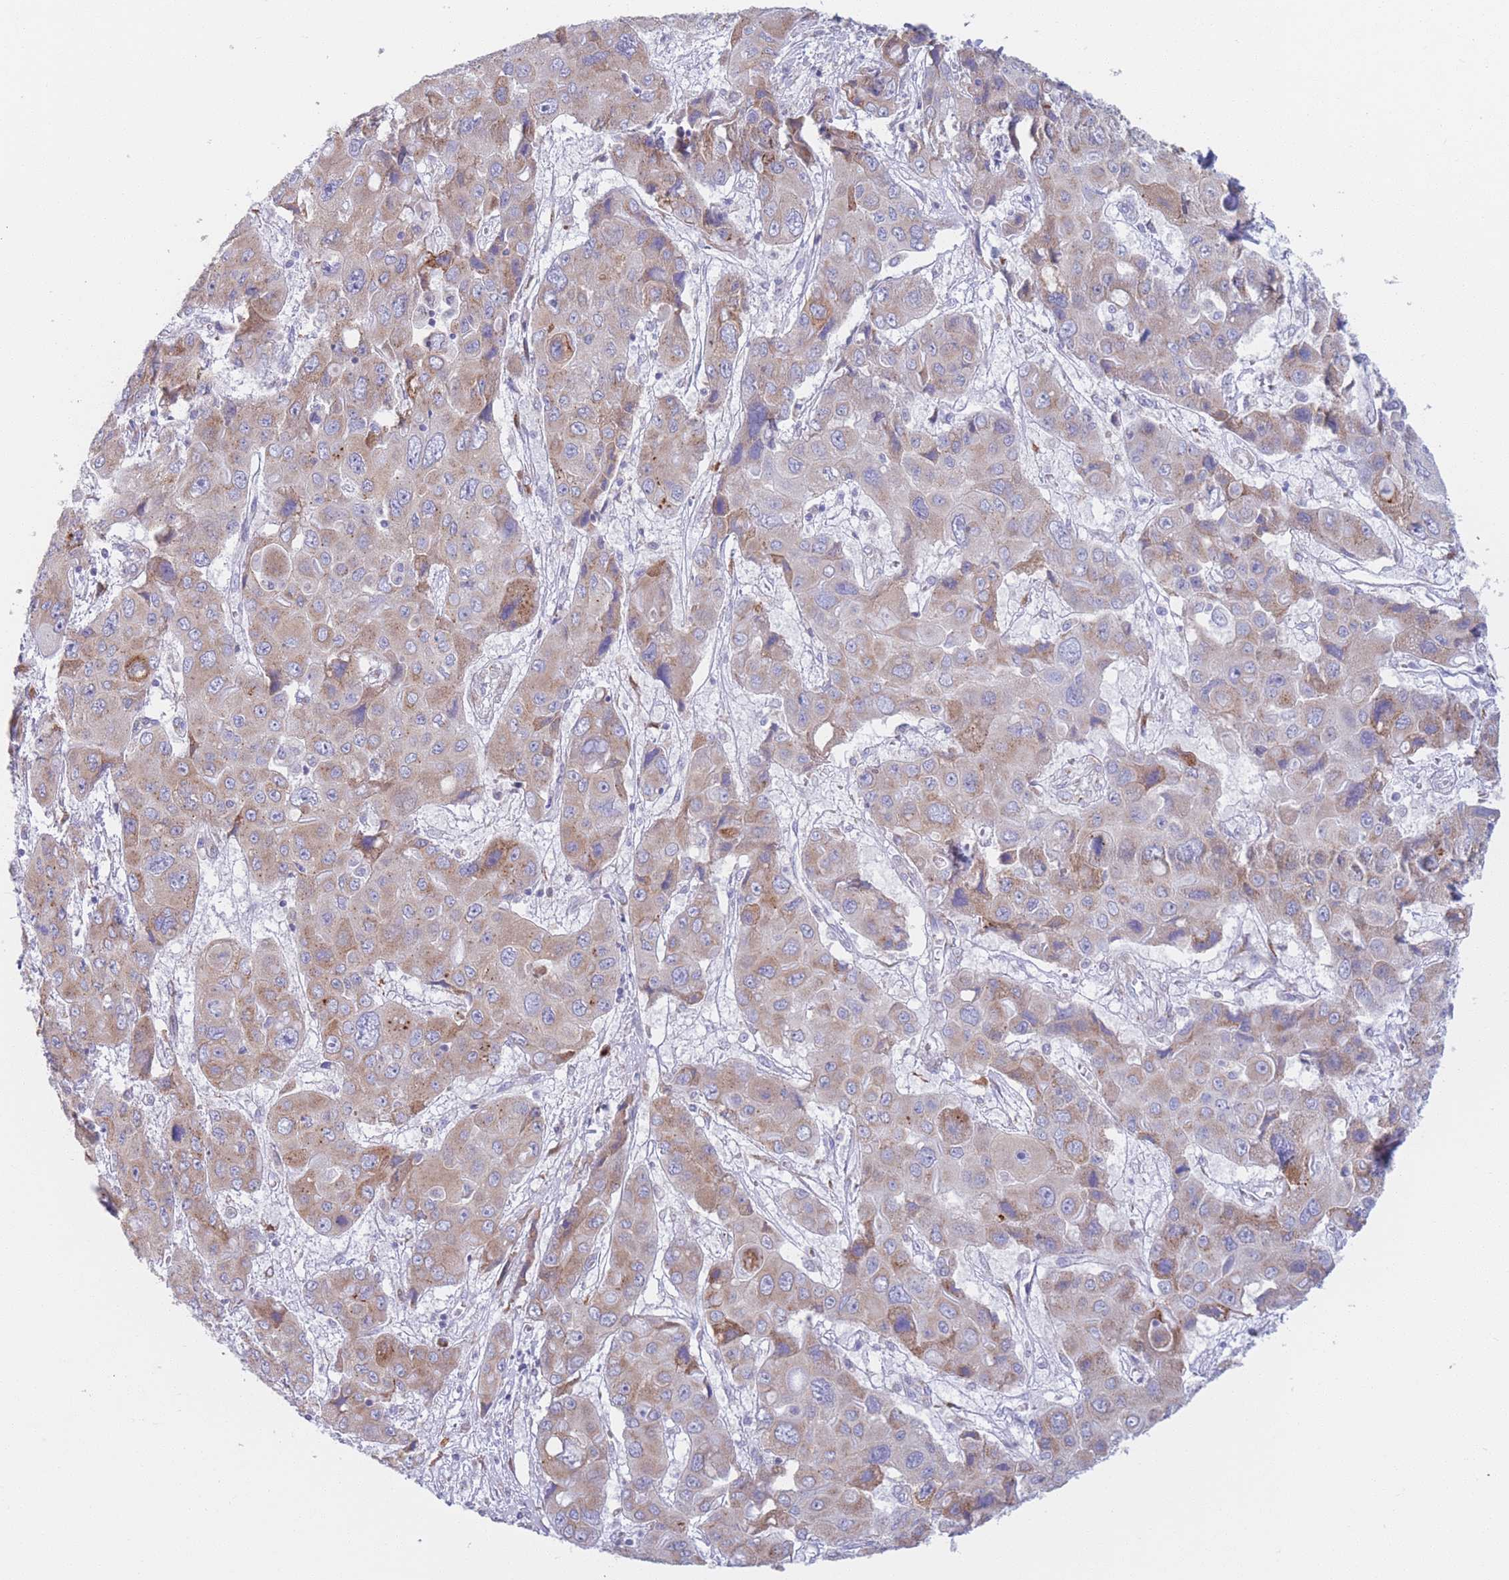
{"staining": {"intensity": "moderate", "quantity": "25%-75%", "location": "cytoplasmic/membranous"}, "tissue": "liver cancer", "cell_type": "Tumor cells", "image_type": "cancer", "snomed": [{"axis": "morphology", "description": "Cholangiocarcinoma"}, {"axis": "topography", "description": "Liver"}], "caption": "A brown stain highlights moderate cytoplasmic/membranous positivity of a protein in liver cholangiocarcinoma tumor cells. Nuclei are stained in blue.", "gene": "MRPL30", "patient": {"sex": "male", "age": 67}}